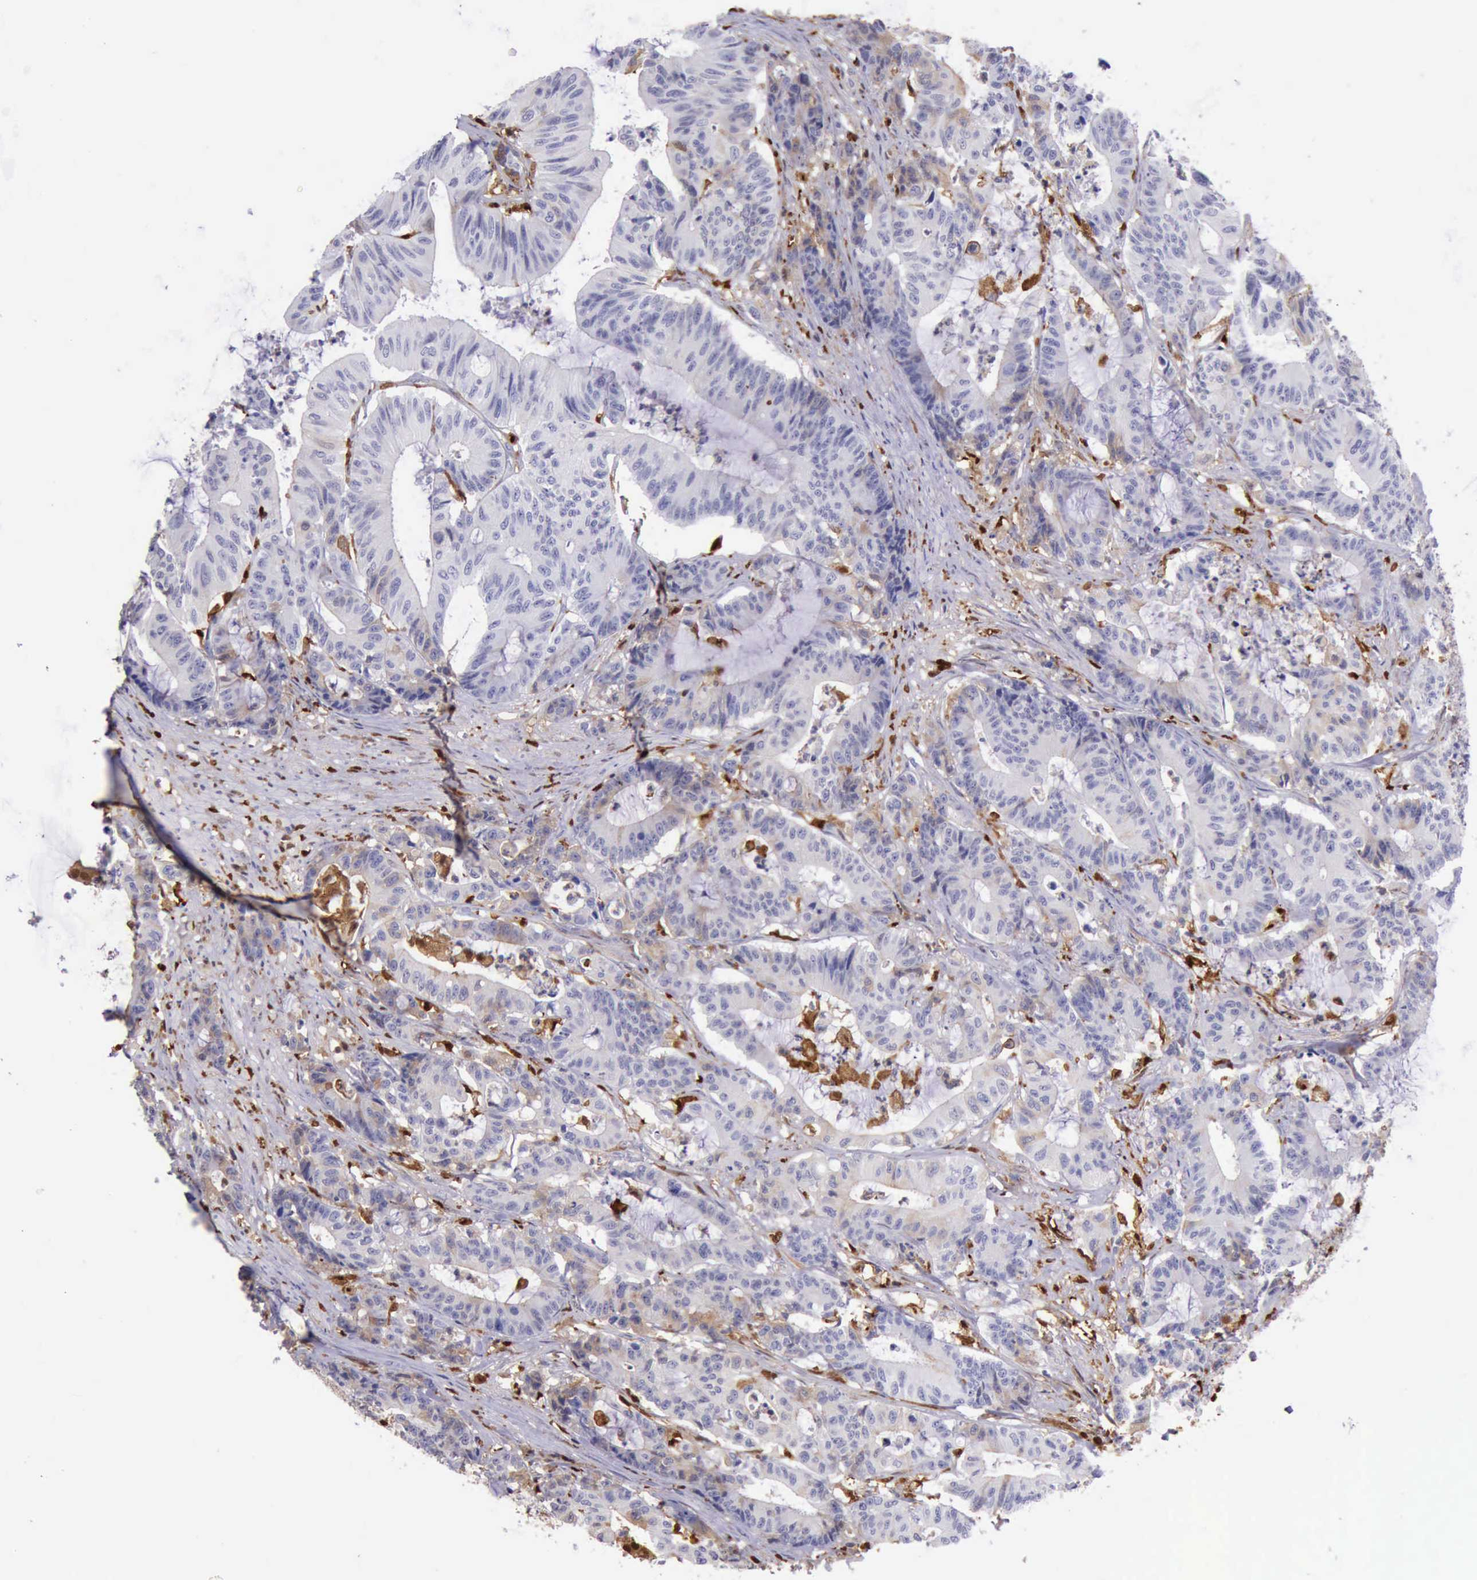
{"staining": {"intensity": "weak", "quantity": "<25%", "location": "cytoplasmic/membranous,nuclear"}, "tissue": "colorectal cancer", "cell_type": "Tumor cells", "image_type": "cancer", "snomed": [{"axis": "morphology", "description": "Adenocarcinoma, NOS"}, {"axis": "topography", "description": "Colon"}], "caption": "The IHC micrograph has no significant expression in tumor cells of colorectal cancer tissue.", "gene": "TYMP", "patient": {"sex": "female", "age": 84}}